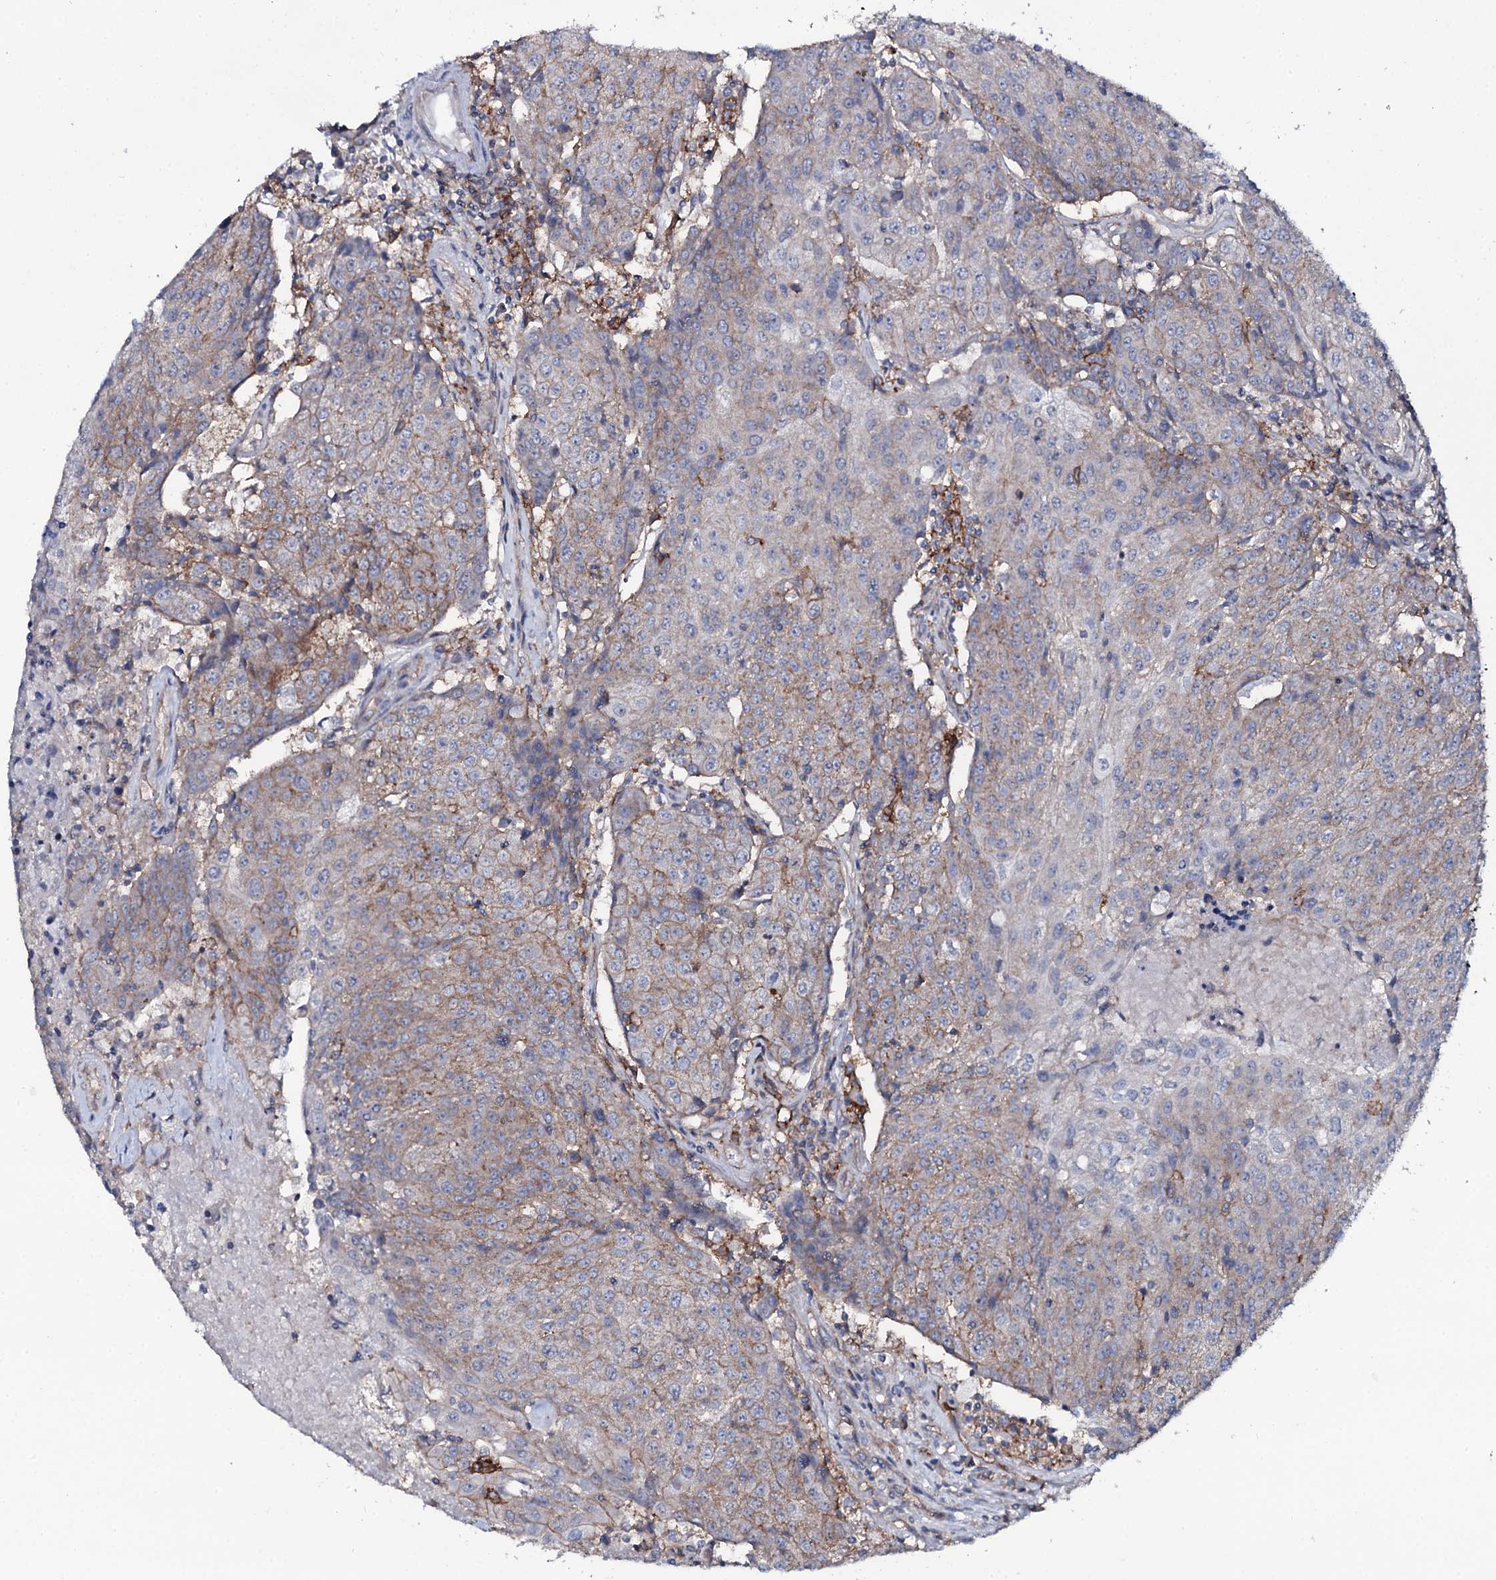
{"staining": {"intensity": "moderate", "quantity": "25%-75%", "location": "cytoplasmic/membranous"}, "tissue": "urothelial cancer", "cell_type": "Tumor cells", "image_type": "cancer", "snomed": [{"axis": "morphology", "description": "Urothelial carcinoma, High grade"}, {"axis": "topography", "description": "Urinary bladder"}], "caption": "Immunohistochemical staining of human urothelial carcinoma (high-grade) shows medium levels of moderate cytoplasmic/membranous protein positivity in about 25%-75% of tumor cells.", "gene": "SNAP23", "patient": {"sex": "female", "age": 85}}